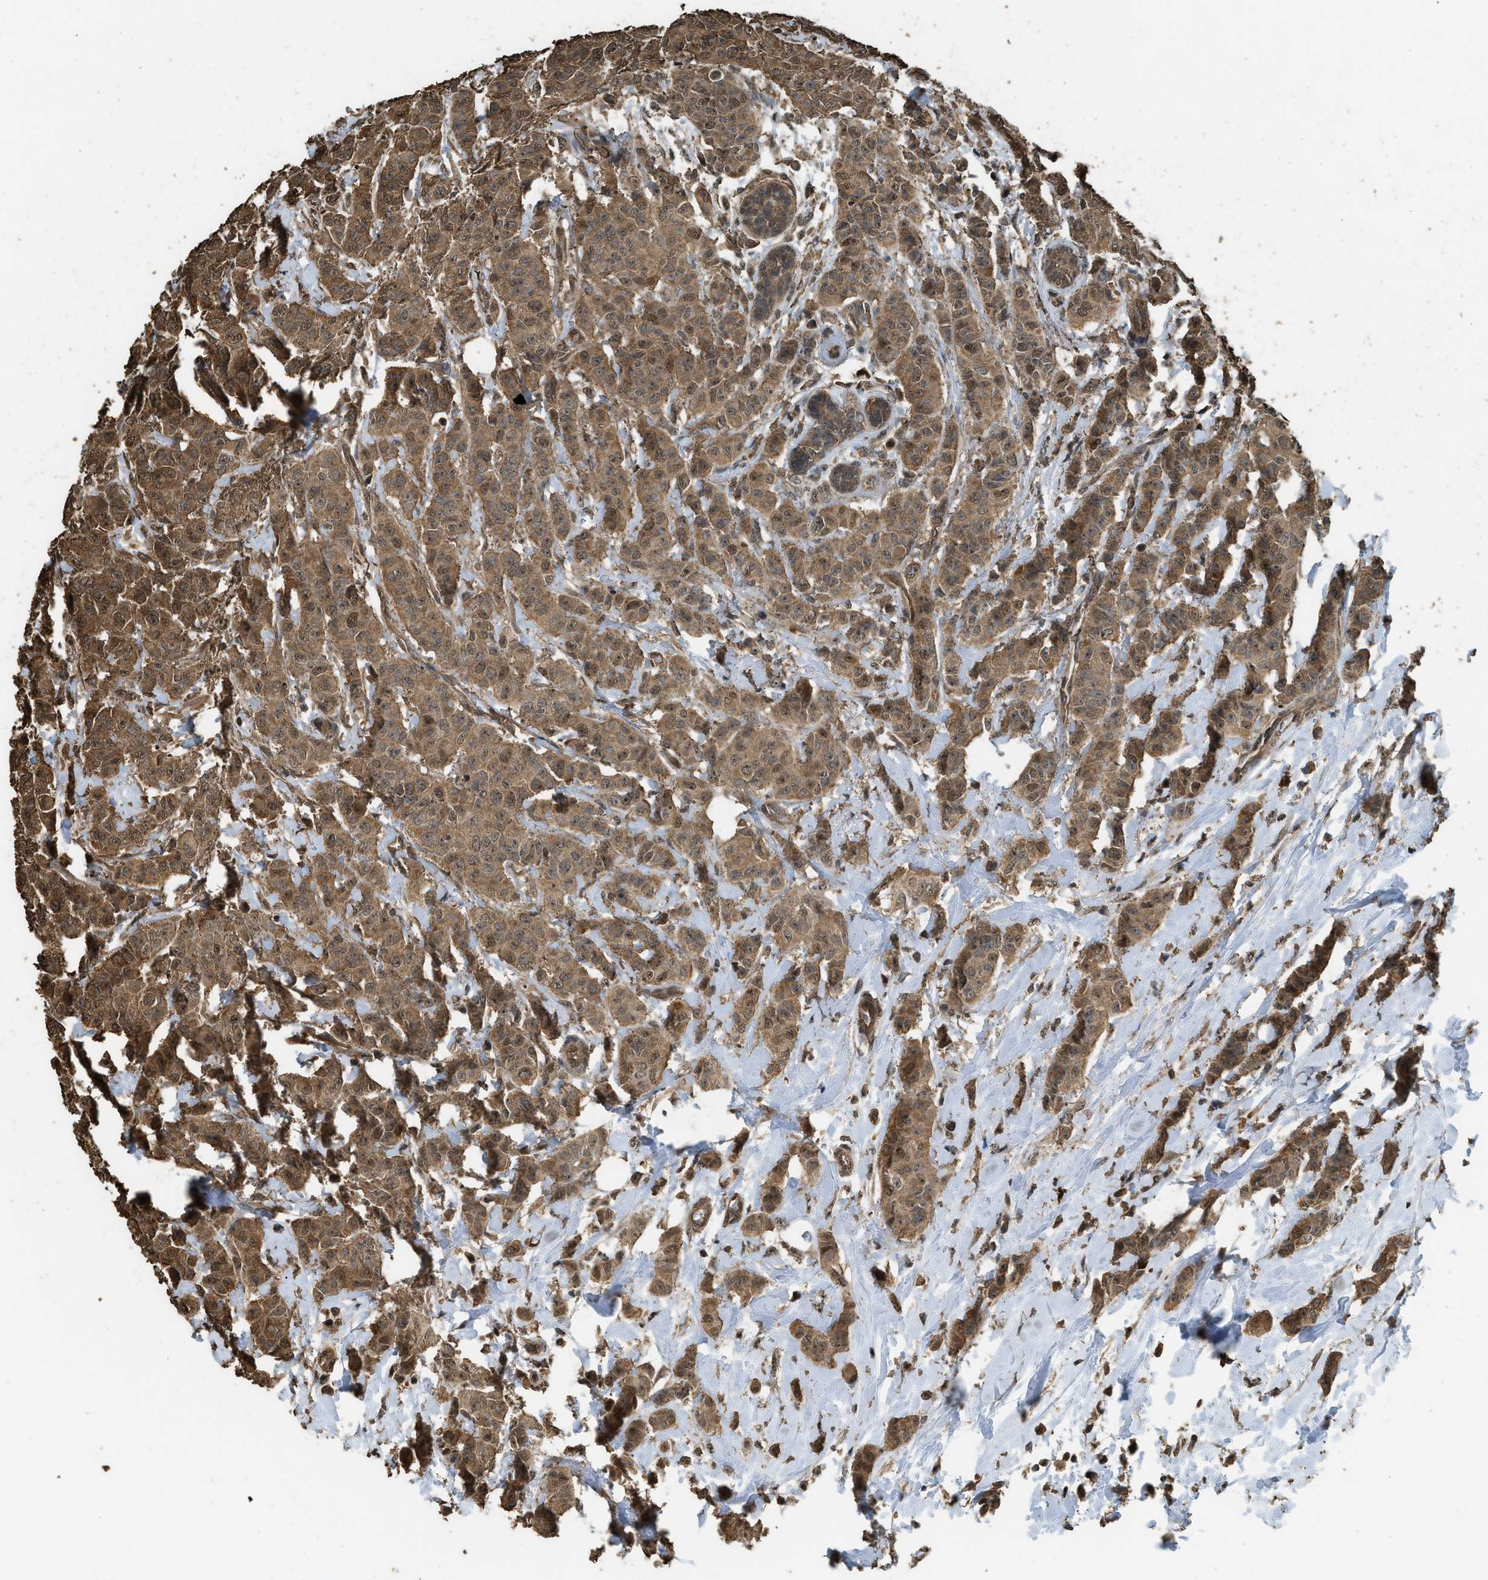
{"staining": {"intensity": "moderate", "quantity": ">75%", "location": "cytoplasmic/membranous,nuclear"}, "tissue": "breast cancer", "cell_type": "Tumor cells", "image_type": "cancer", "snomed": [{"axis": "morphology", "description": "Normal tissue, NOS"}, {"axis": "morphology", "description": "Duct carcinoma"}, {"axis": "topography", "description": "Breast"}], "caption": "This photomicrograph displays breast intraductal carcinoma stained with immunohistochemistry to label a protein in brown. The cytoplasmic/membranous and nuclear of tumor cells show moderate positivity for the protein. Nuclei are counter-stained blue.", "gene": "MYBL2", "patient": {"sex": "female", "age": 40}}